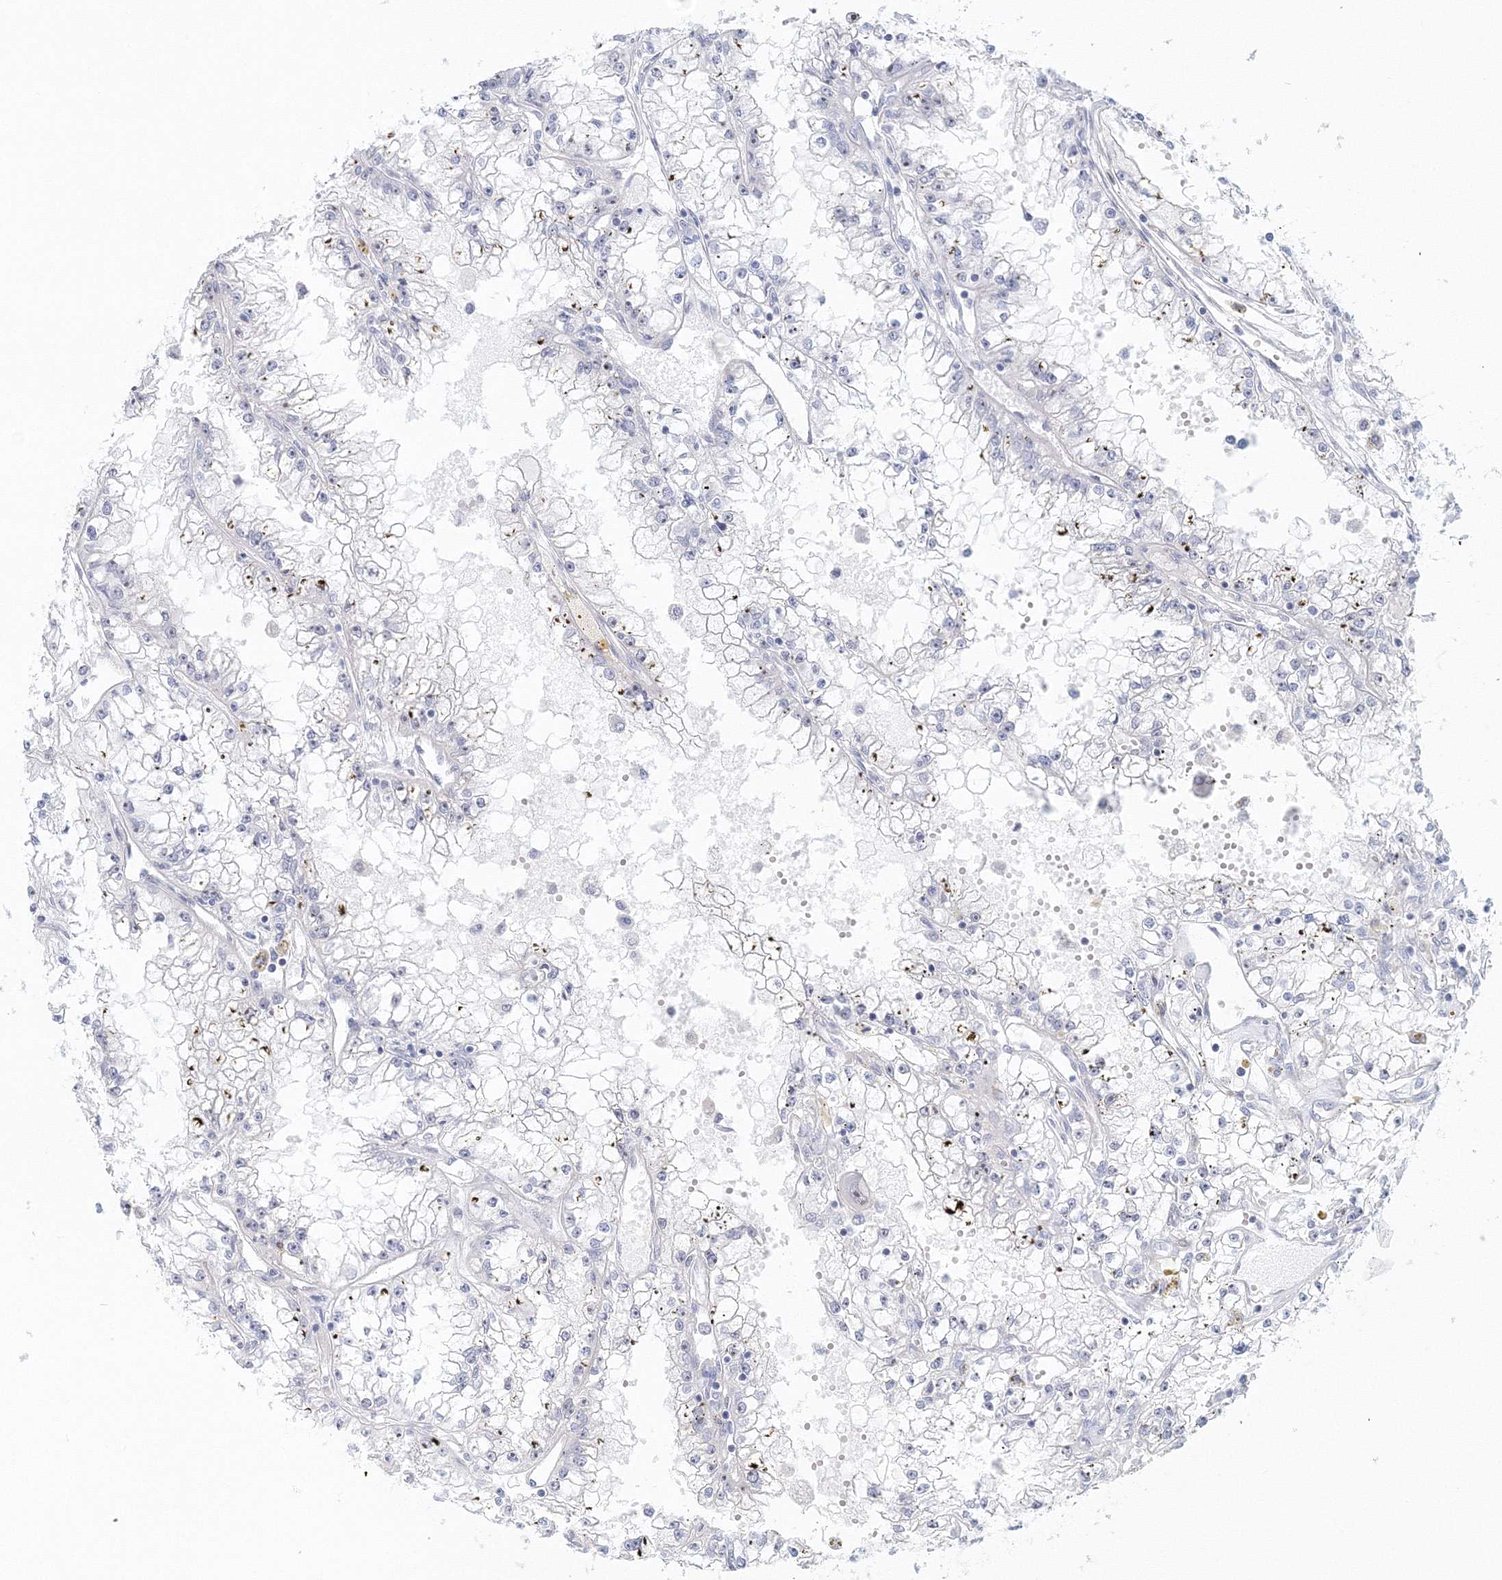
{"staining": {"intensity": "negative", "quantity": "none", "location": "none"}, "tissue": "renal cancer", "cell_type": "Tumor cells", "image_type": "cancer", "snomed": [{"axis": "morphology", "description": "Adenocarcinoma, NOS"}, {"axis": "topography", "description": "Kidney"}], "caption": "A photomicrograph of renal cancer (adenocarcinoma) stained for a protein demonstrates no brown staining in tumor cells. Nuclei are stained in blue.", "gene": "VSIG1", "patient": {"sex": "male", "age": 56}}